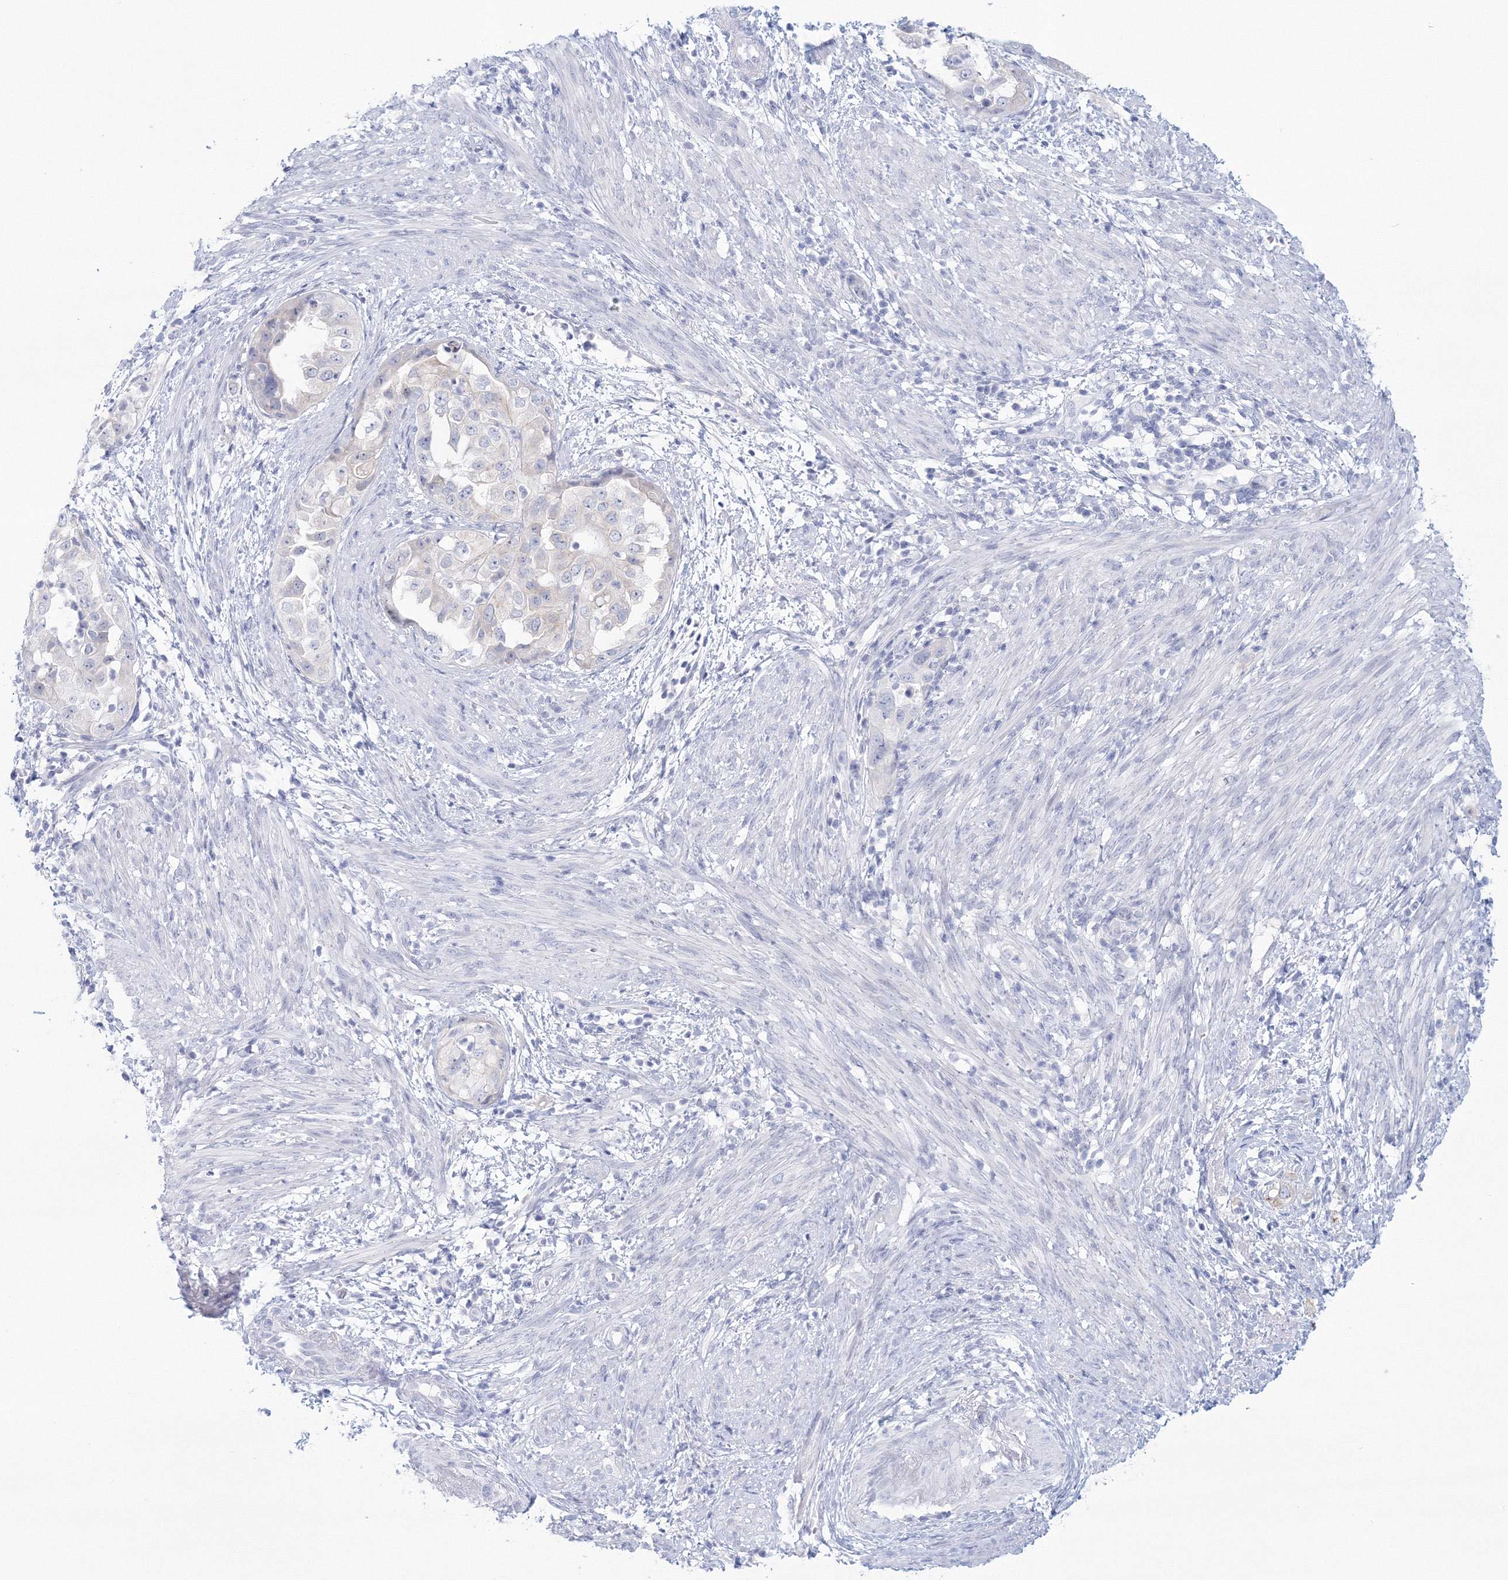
{"staining": {"intensity": "negative", "quantity": "none", "location": "none"}, "tissue": "endometrial cancer", "cell_type": "Tumor cells", "image_type": "cancer", "snomed": [{"axis": "morphology", "description": "Adenocarcinoma, NOS"}, {"axis": "topography", "description": "Endometrium"}], "caption": "The IHC image has no significant staining in tumor cells of endometrial cancer (adenocarcinoma) tissue.", "gene": "VSIG1", "patient": {"sex": "female", "age": 85}}